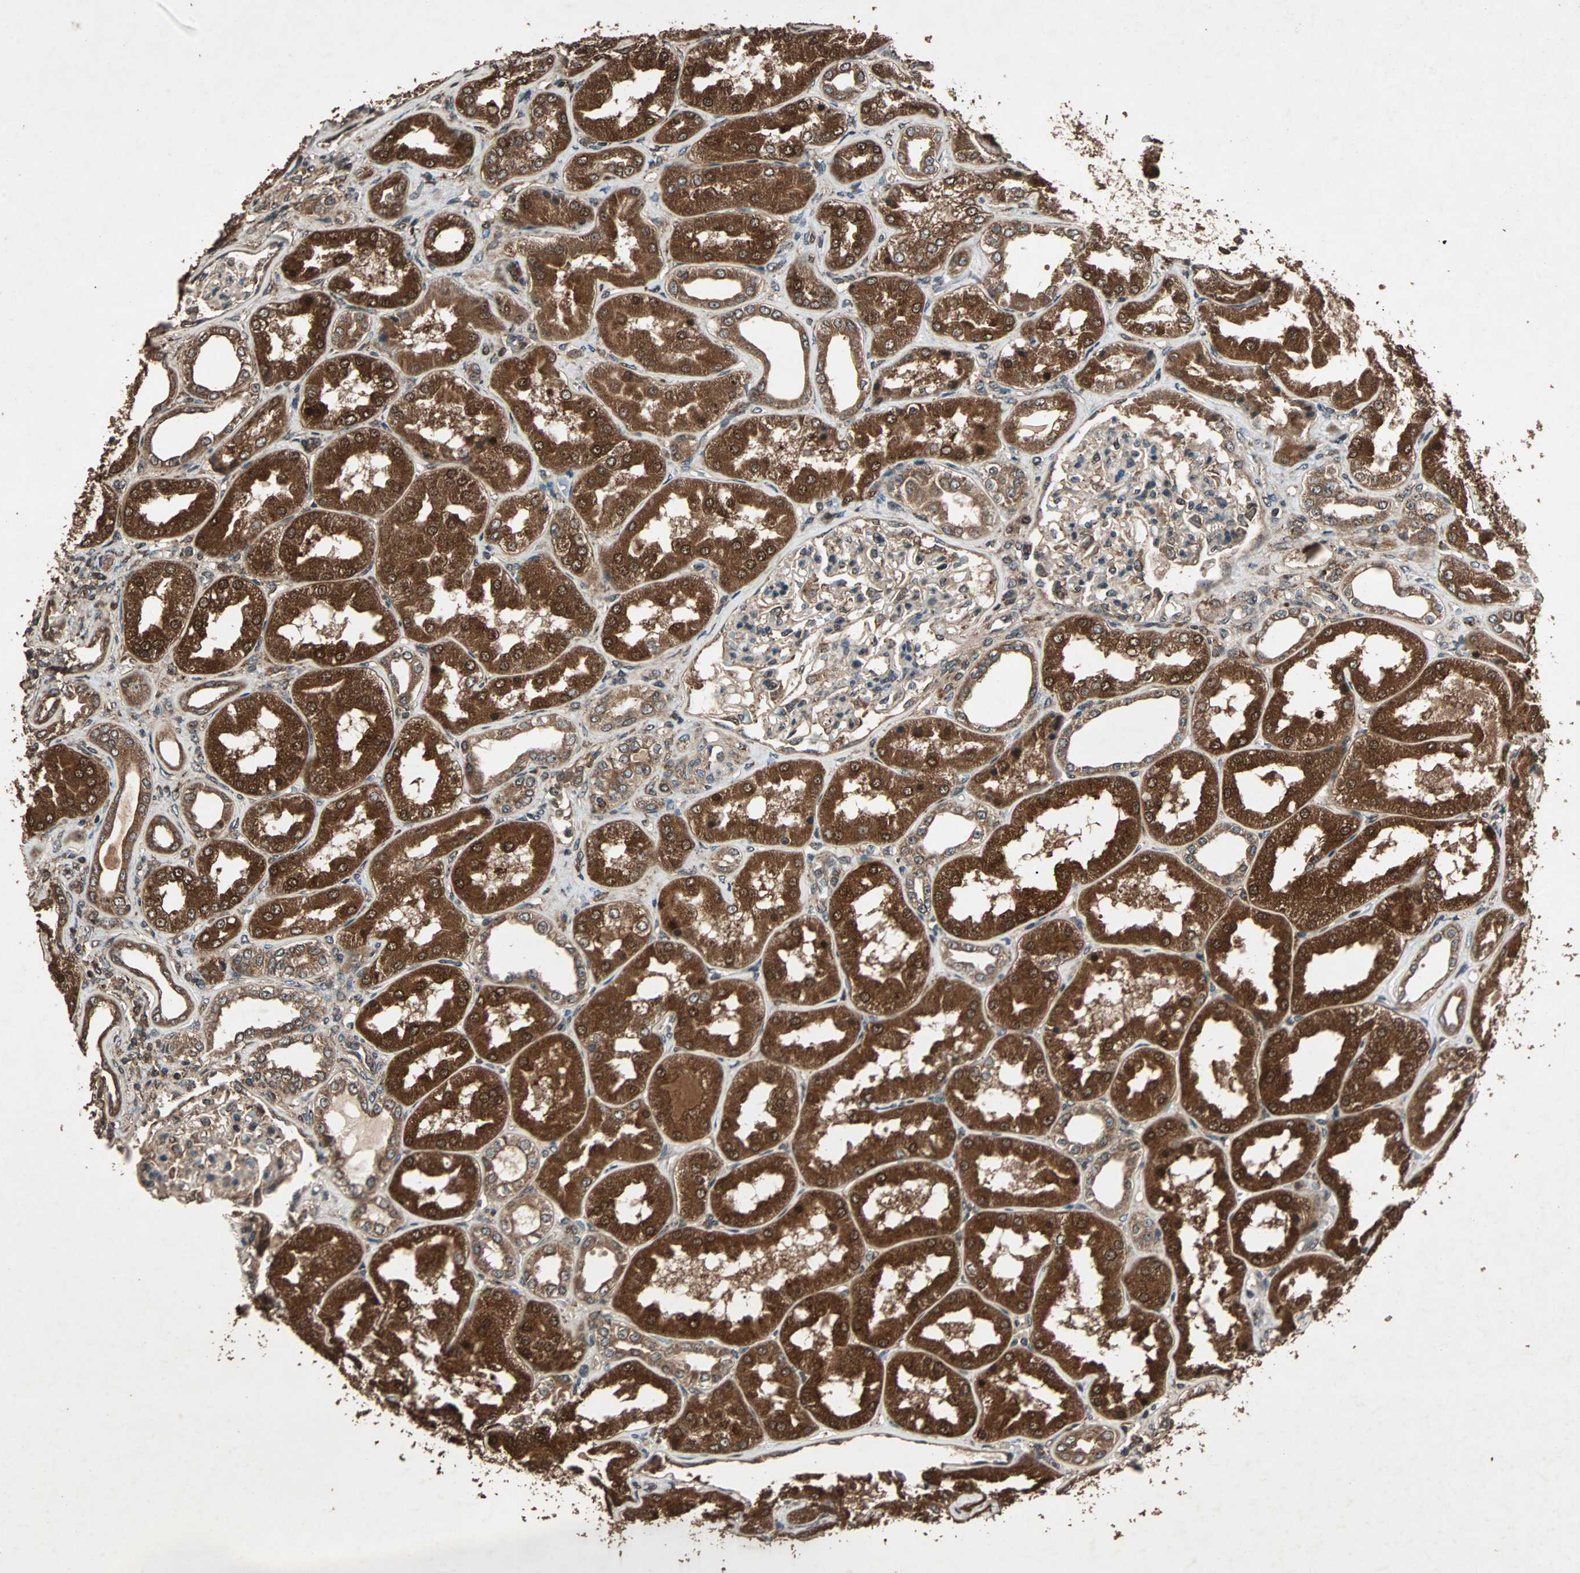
{"staining": {"intensity": "weak", "quantity": "25%-75%", "location": "cytoplasmic/membranous"}, "tissue": "kidney", "cell_type": "Cells in glomeruli", "image_type": "normal", "snomed": [{"axis": "morphology", "description": "Normal tissue, NOS"}, {"axis": "topography", "description": "Kidney"}], "caption": "Cells in glomeruli display low levels of weak cytoplasmic/membranous staining in approximately 25%-75% of cells in benign kidney.", "gene": "LAMTOR5", "patient": {"sex": "female", "age": 56}}